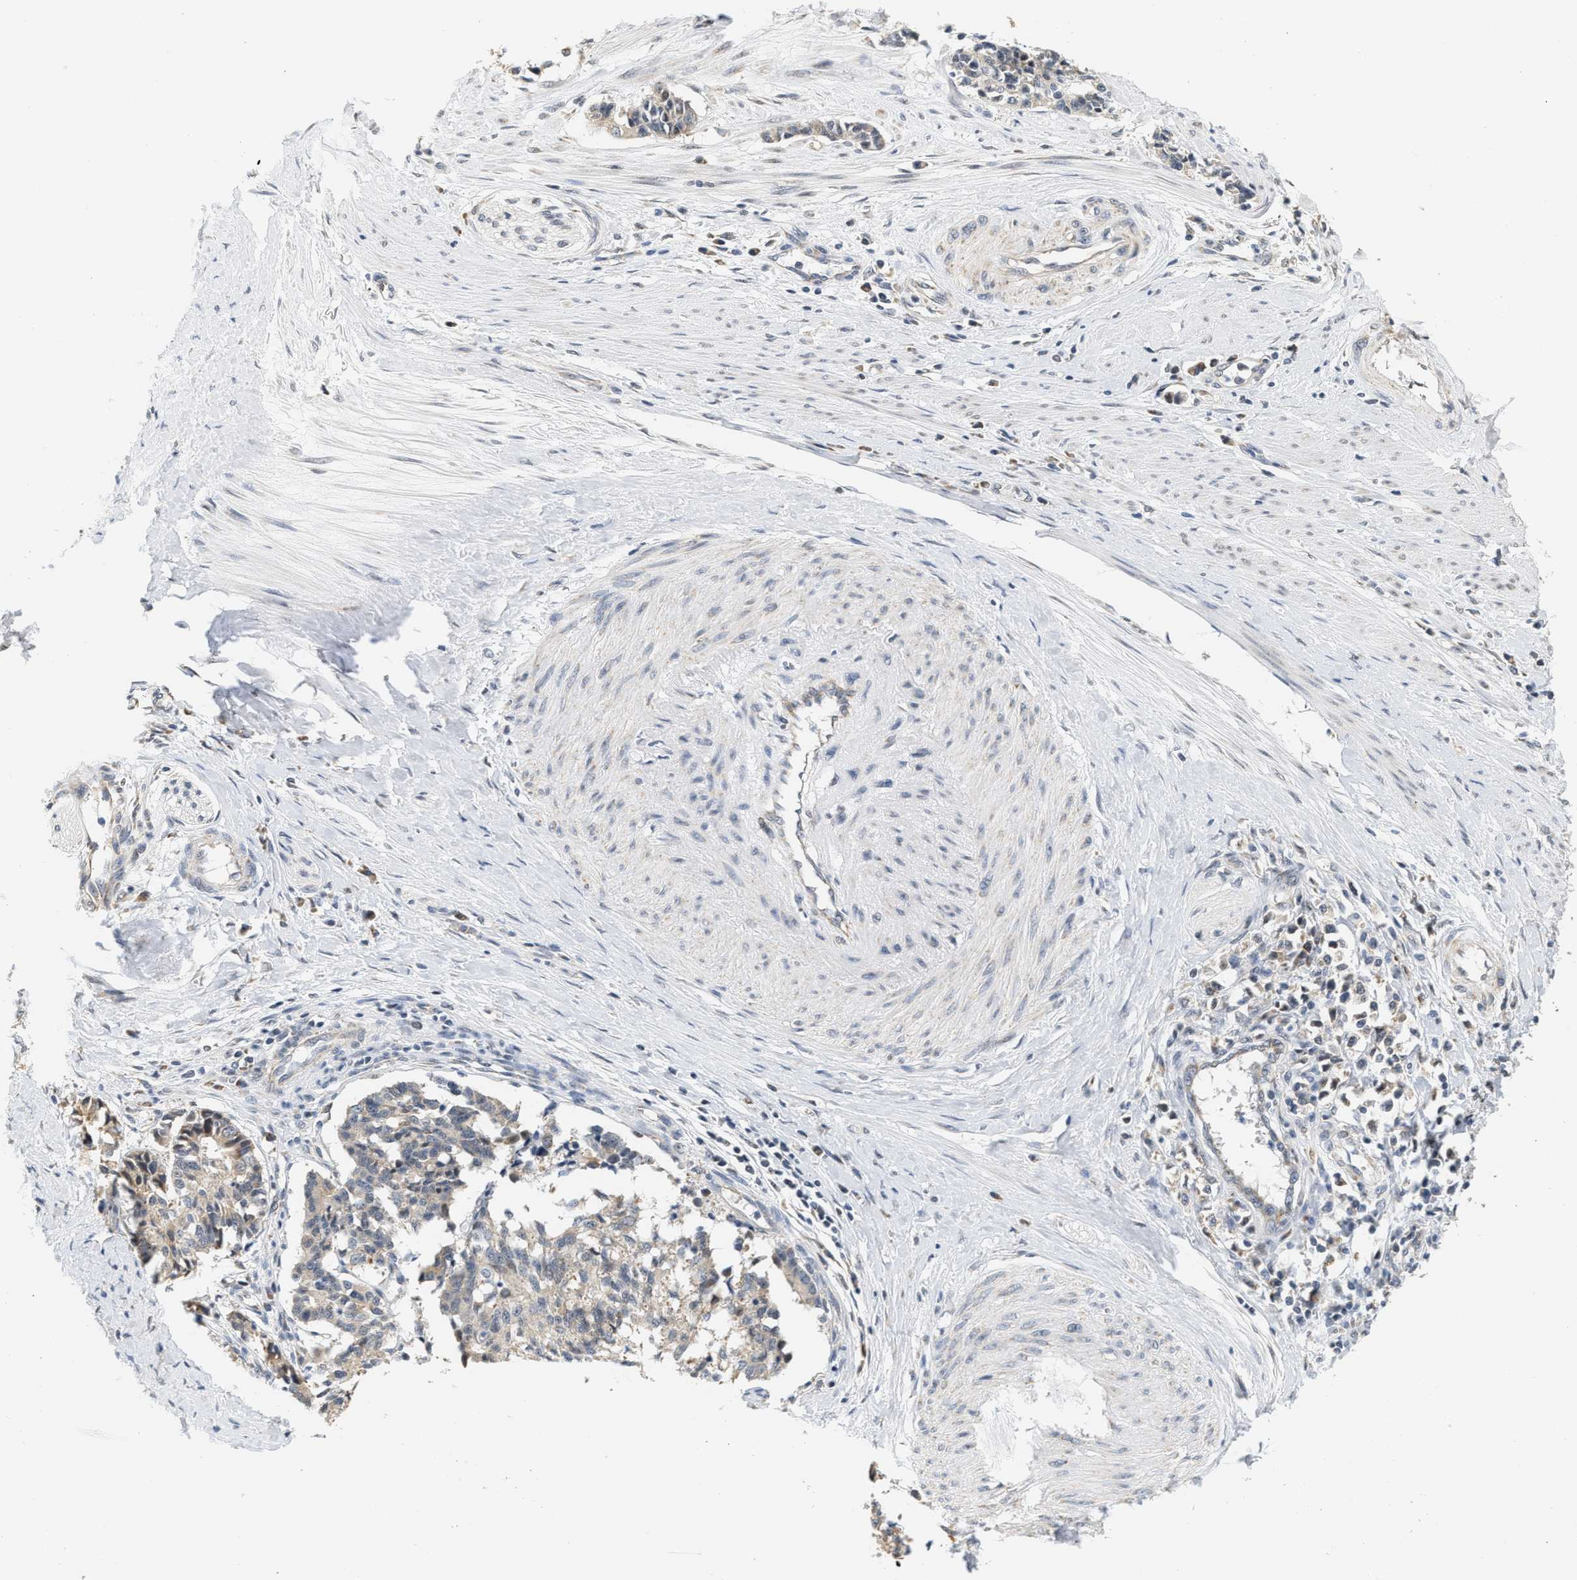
{"staining": {"intensity": "weak", "quantity": "<25%", "location": "cytoplasmic/membranous"}, "tissue": "cervical cancer", "cell_type": "Tumor cells", "image_type": "cancer", "snomed": [{"axis": "morphology", "description": "Squamous cell carcinoma, NOS"}, {"axis": "topography", "description": "Cervix"}], "caption": "High magnification brightfield microscopy of cervical cancer (squamous cell carcinoma) stained with DAB (brown) and counterstained with hematoxylin (blue): tumor cells show no significant positivity.", "gene": "GIGYF1", "patient": {"sex": "female", "age": 35}}